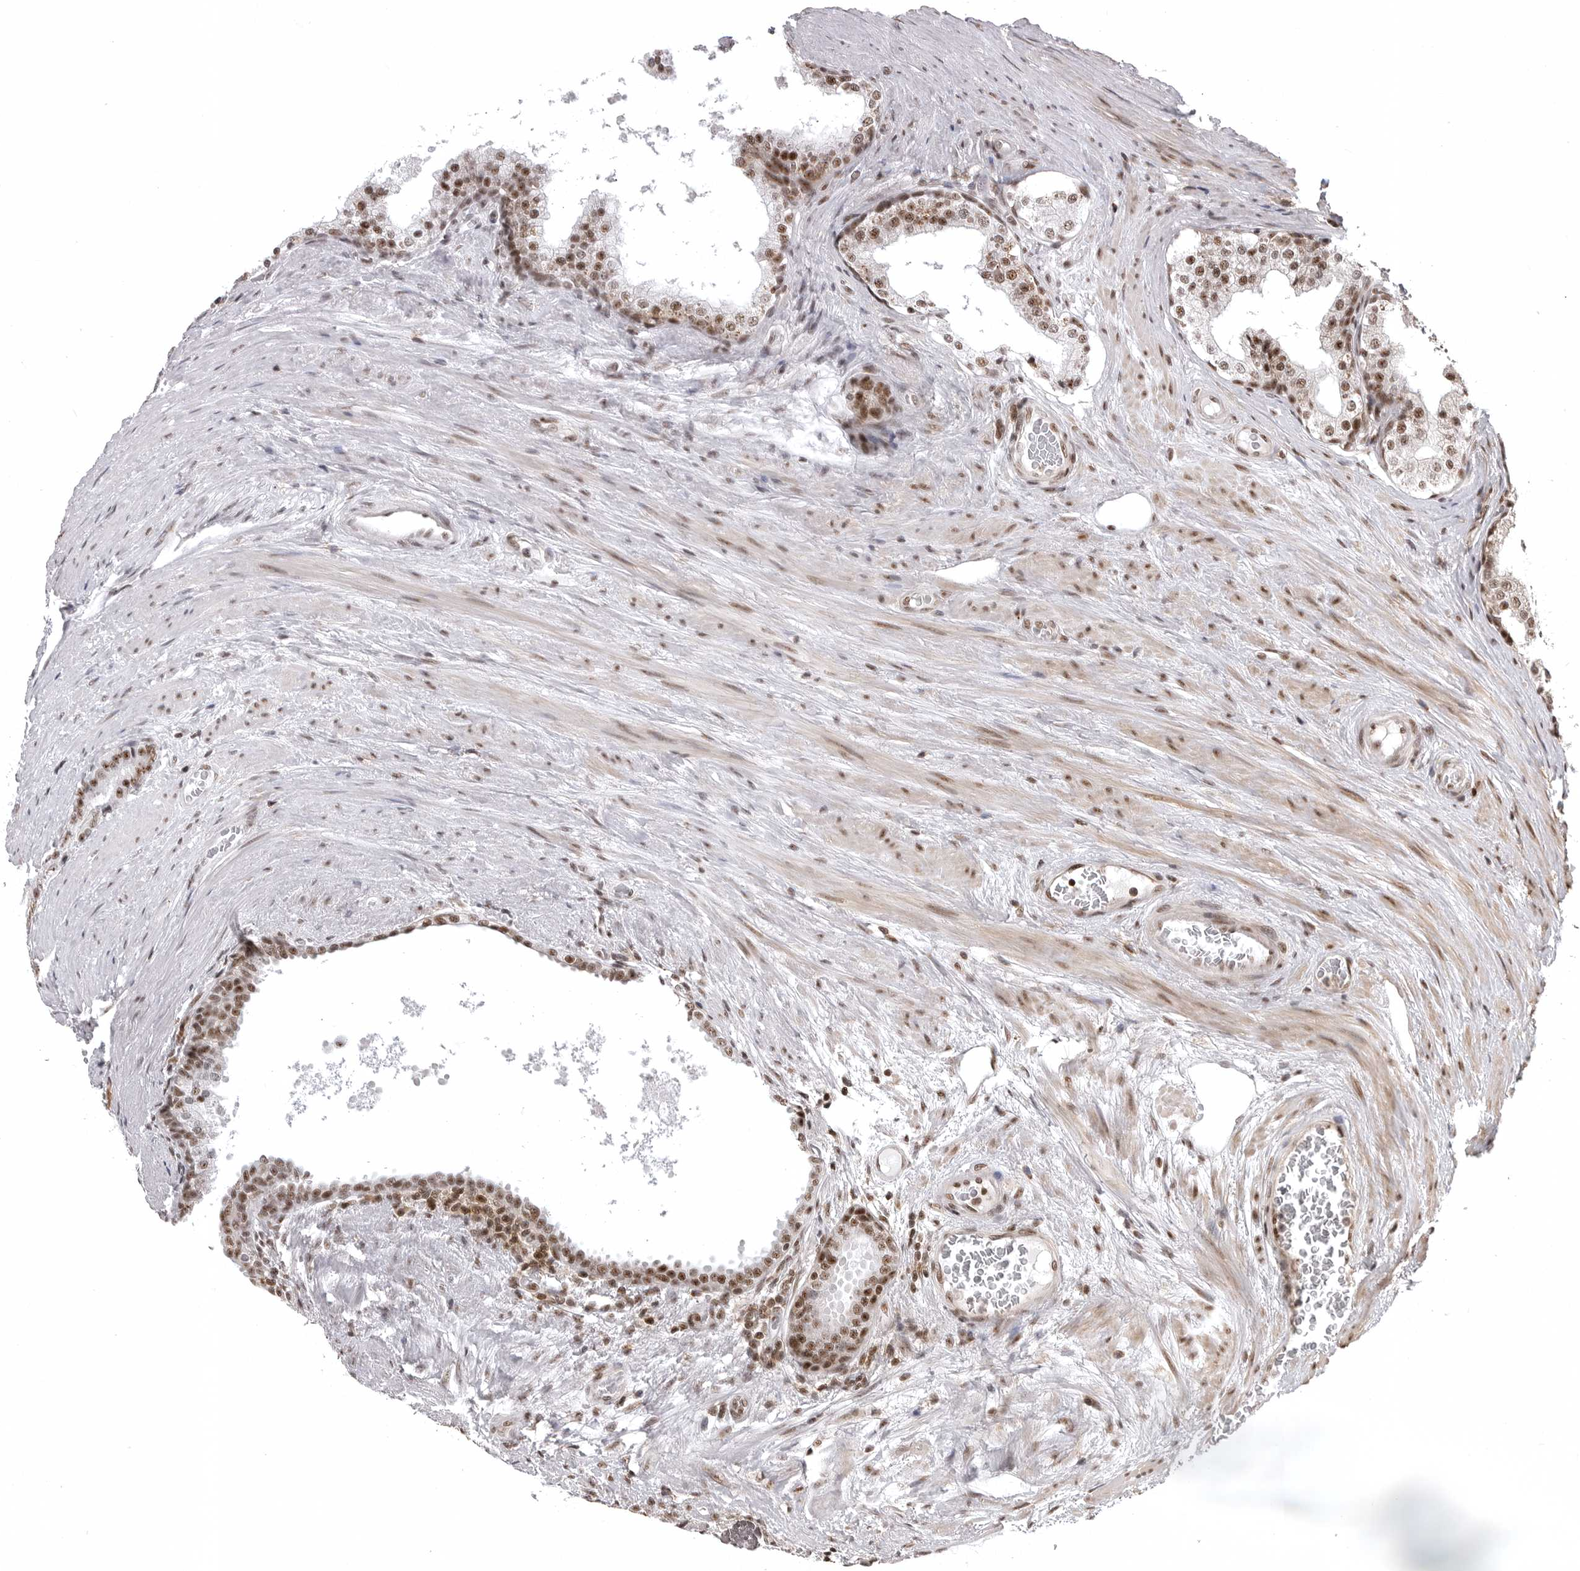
{"staining": {"intensity": "moderate", "quantity": ">75%", "location": "nuclear"}, "tissue": "prostate cancer", "cell_type": "Tumor cells", "image_type": "cancer", "snomed": [{"axis": "morphology", "description": "Adenocarcinoma, High grade"}, {"axis": "topography", "description": "Prostate"}], "caption": "The histopathology image demonstrates a brown stain indicating the presence of a protein in the nuclear of tumor cells in prostate cancer.", "gene": "WRAP53", "patient": {"sex": "male", "age": 56}}